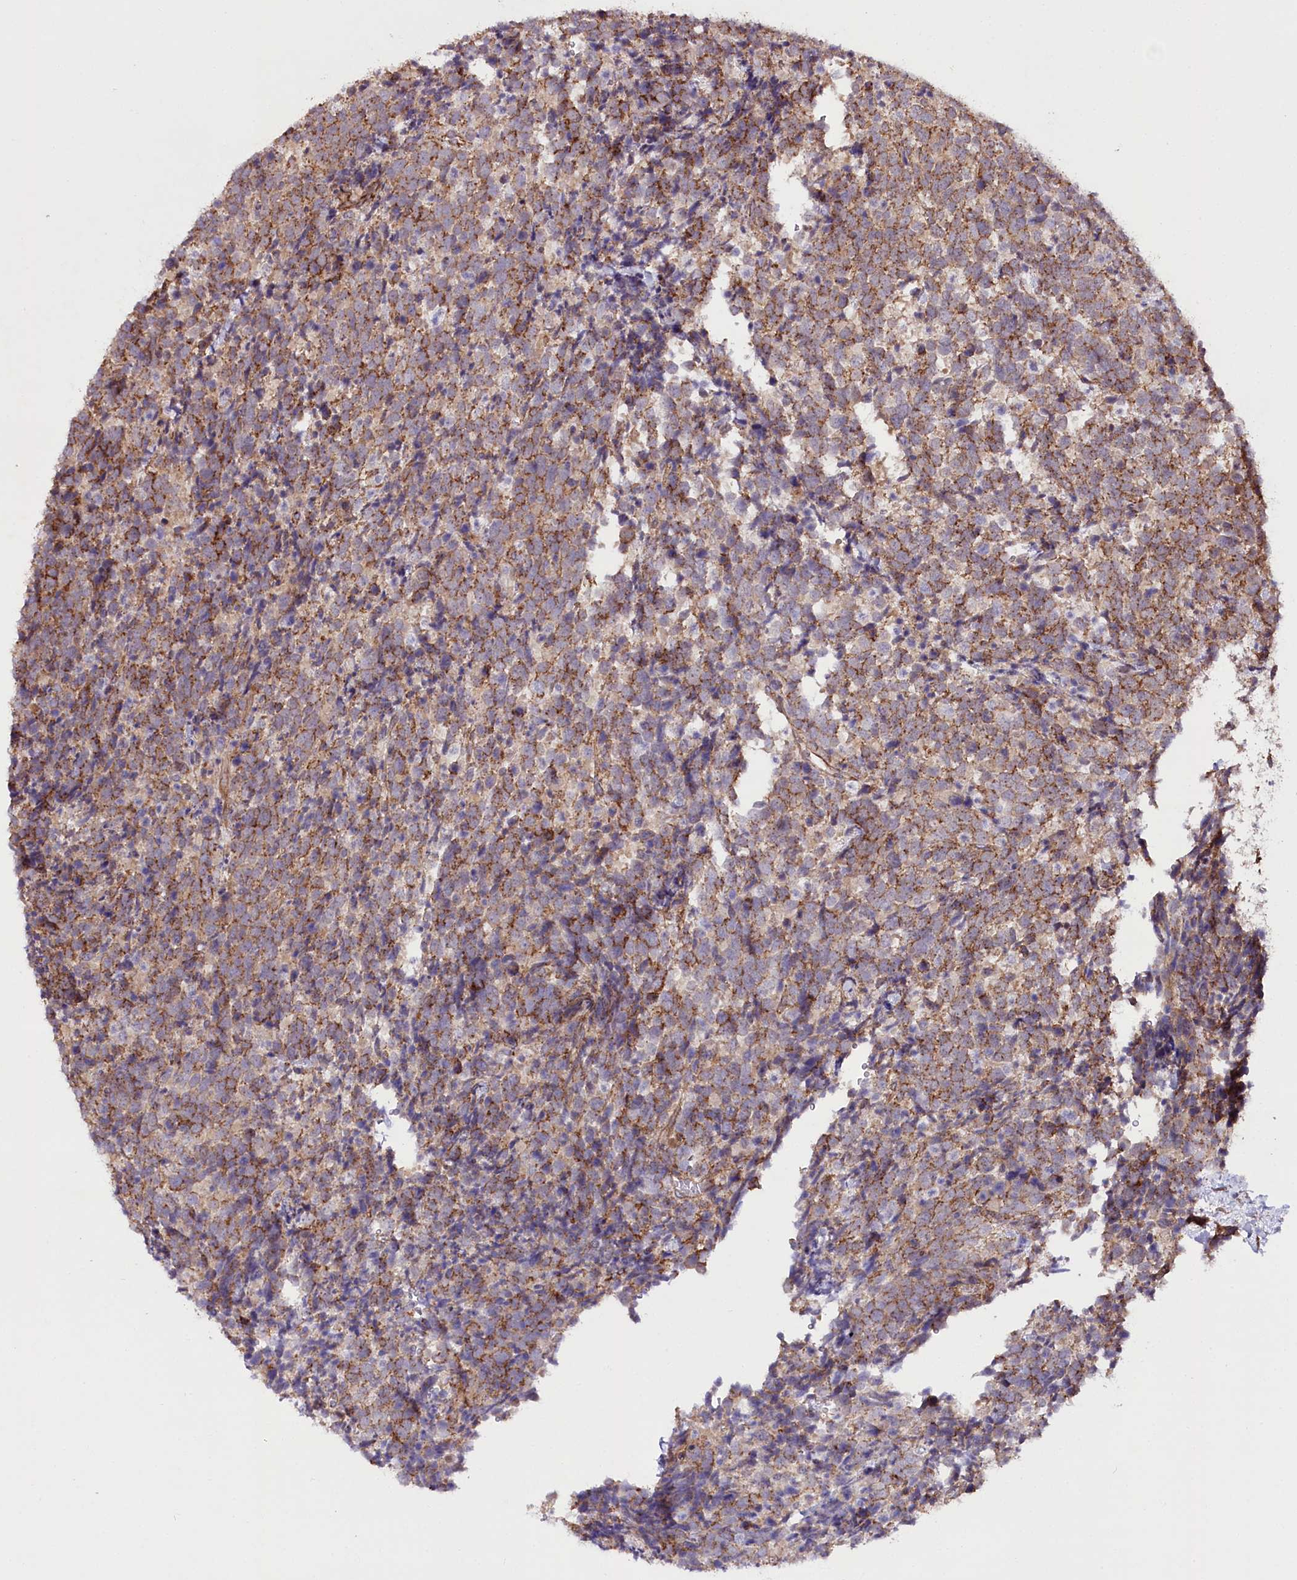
{"staining": {"intensity": "moderate", "quantity": "25%-75%", "location": "cytoplasmic/membranous"}, "tissue": "urothelial cancer", "cell_type": "Tumor cells", "image_type": "cancer", "snomed": [{"axis": "morphology", "description": "Urothelial carcinoma, High grade"}, {"axis": "topography", "description": "Urinary bladder"}], "caption": "Immunohistochemical staining of human urothelial cancer reveals moderate cytoplasmic/membranous protein expression in approximately 25%-75% of tumor cells.", "gene": "DHX29", "patient": {"sex": "female", "age": 82}}